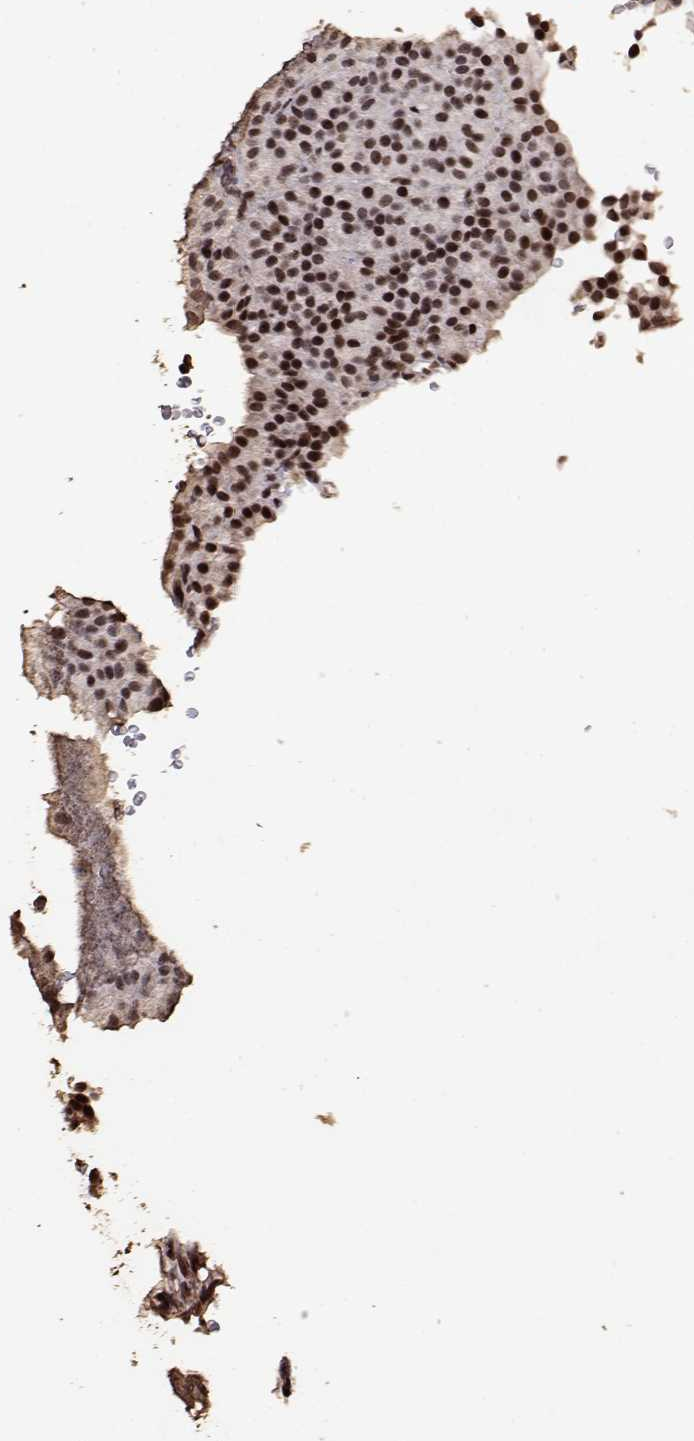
{"staining": {"intensity": "strong", "quantity": ">75%", "location": "nuclear"}, "tissue": "carcinoid", "cell_type": "Tumor cells", "image_type": "cancer", "snomed": [{"axis": "morphology", "description": "Carcinoid, malignant, NOS"}, {"axis": "topography", "description": "Lung"}], "caption": "The immunohistochemical stain labels strong nuclear expression in tumor cells of malignant carcinoid tissue.", "gene": "TOE1", "patient": {"sex": "male", "age": 70}}